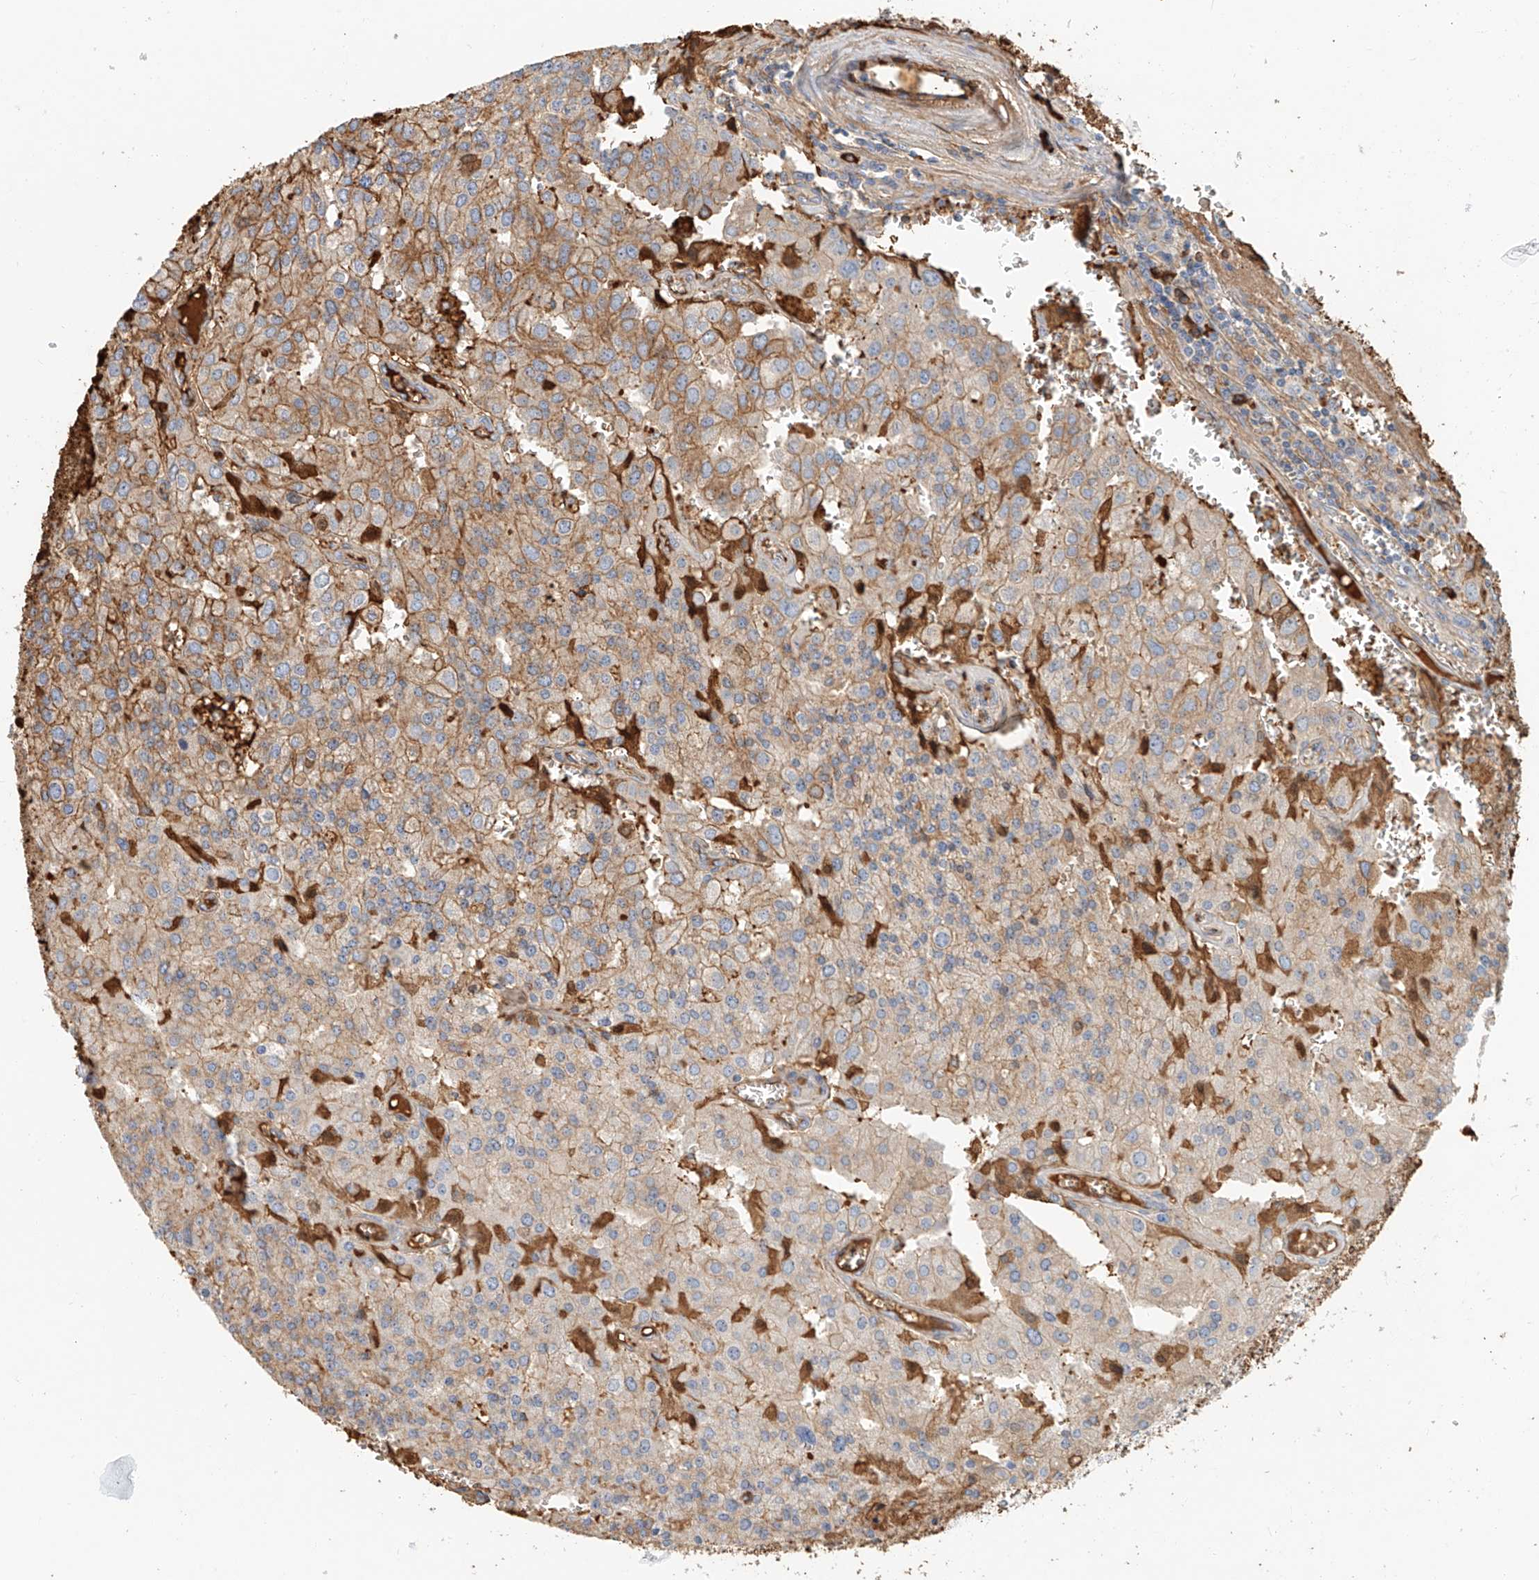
{"staining": {"intensity": "moderate", "quantity": "25%-75%", "location": "cytoplasmic/membranous"}, "tissue": "prostate cancer", "cell_type": "Tumor cells", "image_type": "cancer", "snomed": [{"axis": "morphology", "description": "Adenocarcinoma, High grade"}, {"axis": "topography", "description": "Prostate"}], "caption": "This photomicrograph demonstrates prostate cancer (adenocarcinoma (high-grade)) stained with immunohistochemistry (IHC) to label a protein in brown. The cytoplasmic/membranous of tumor cells show moderate positivity for the protein. Nuclei are counter-stained blue.", "gene": "ZFP30", "patient": {"sex": "male", "age": 68}}